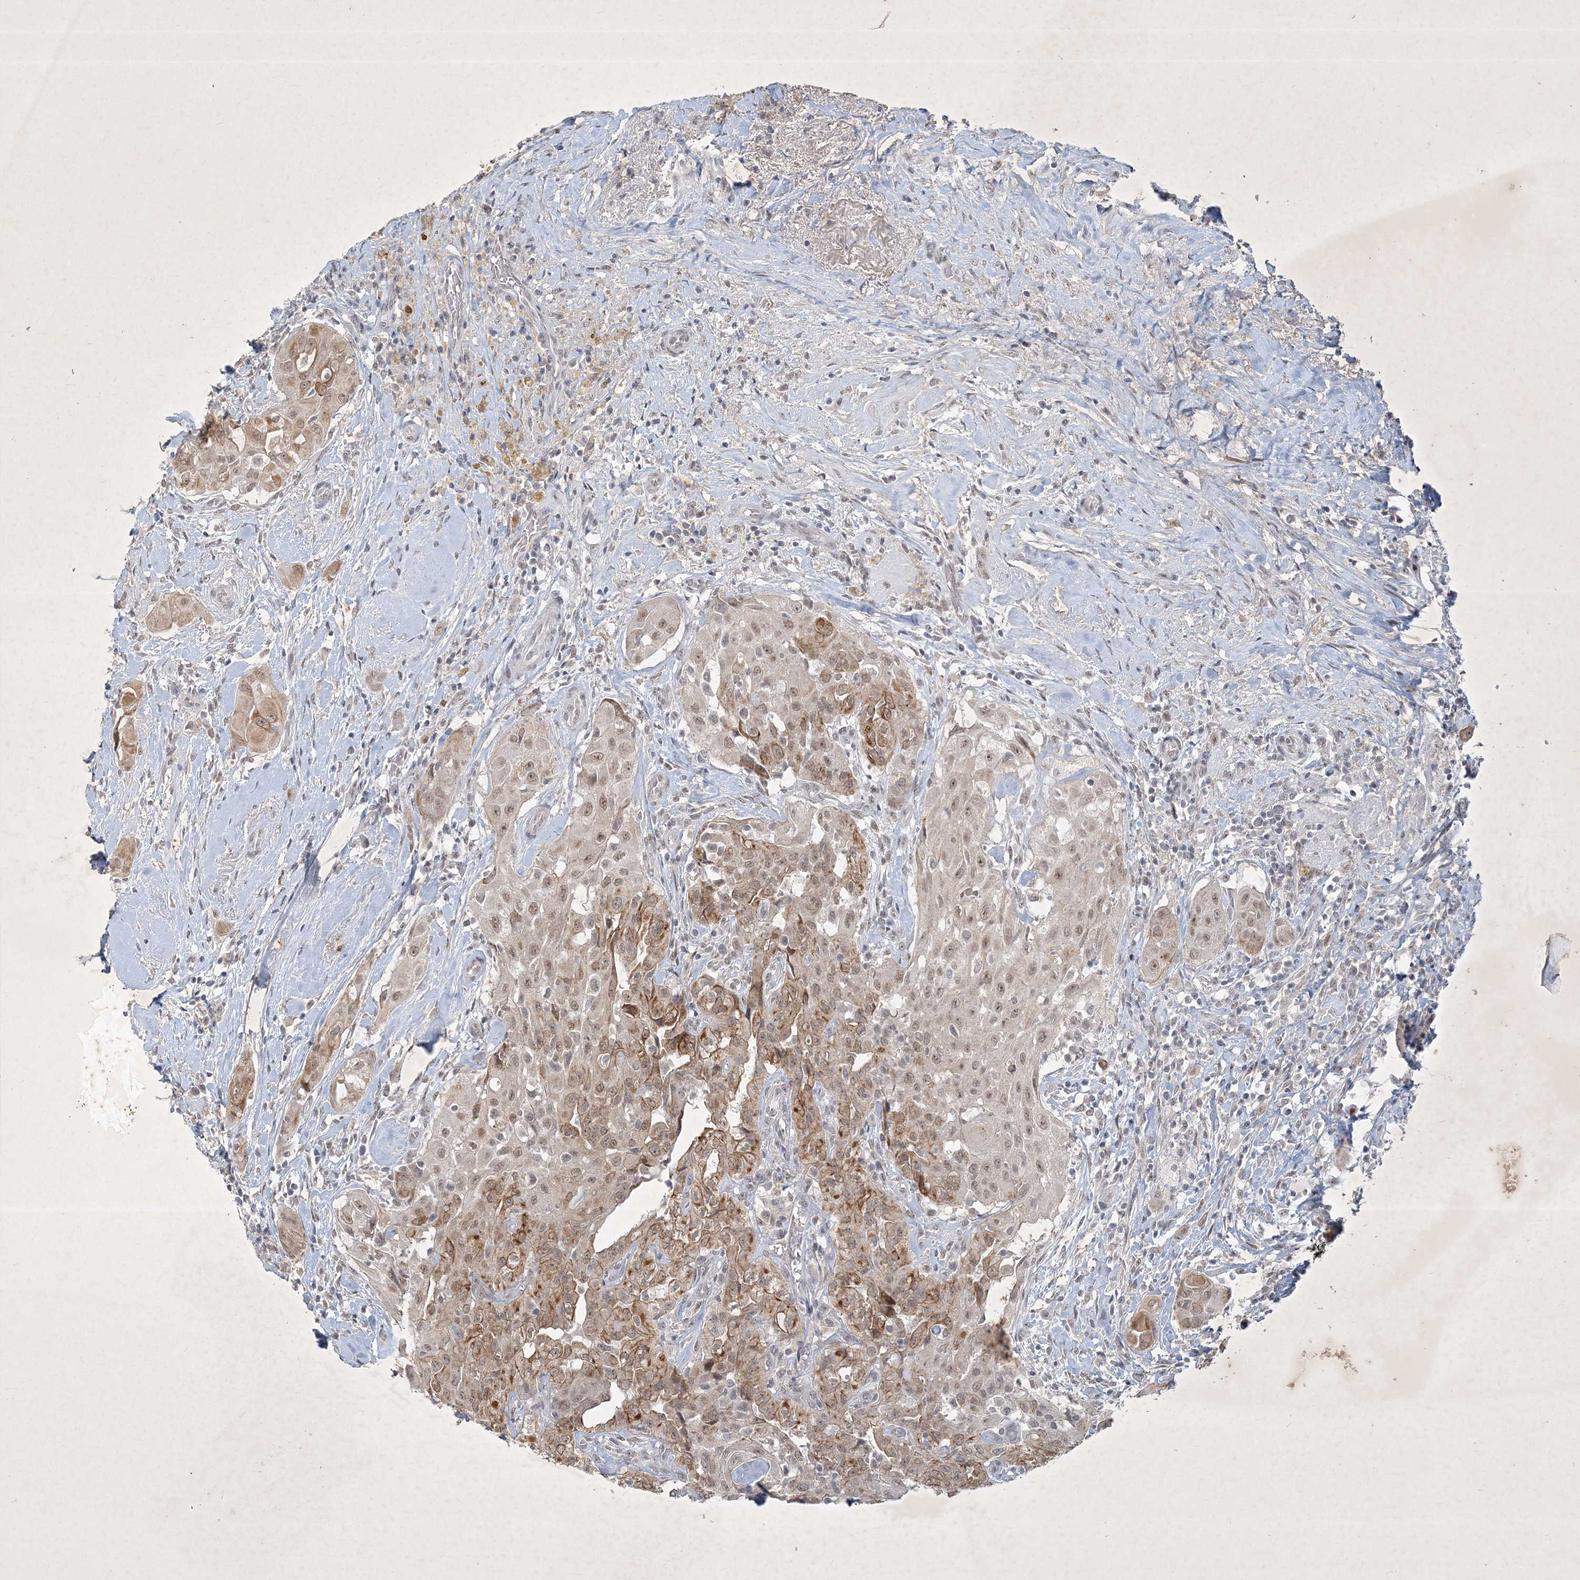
{"staining": {"intensity": "weak", "quantity": "25%-75%", "location": "cytoplasmic/membranous,nuclear"}, "tissue": "thyroid cancer", "cell_type": "Tumor cells", "image_type": "cancer", "snomed": [{"axis": "morphology", "description": "Papillary adenocarcinoma, NOS"}, {"axis": "topography", "description": "Thyroid gland"}], "caption": "Thyroid cancer tissue reveals weak cytoplasmic/membranous and nuclear positivity in approximately 25%-75% of tumor cells The protein of interest is shown in brown color, while the nuclei are stained blue.", "gene": "ZBTB9", "patient": {"sex": "female", "age": 59}}